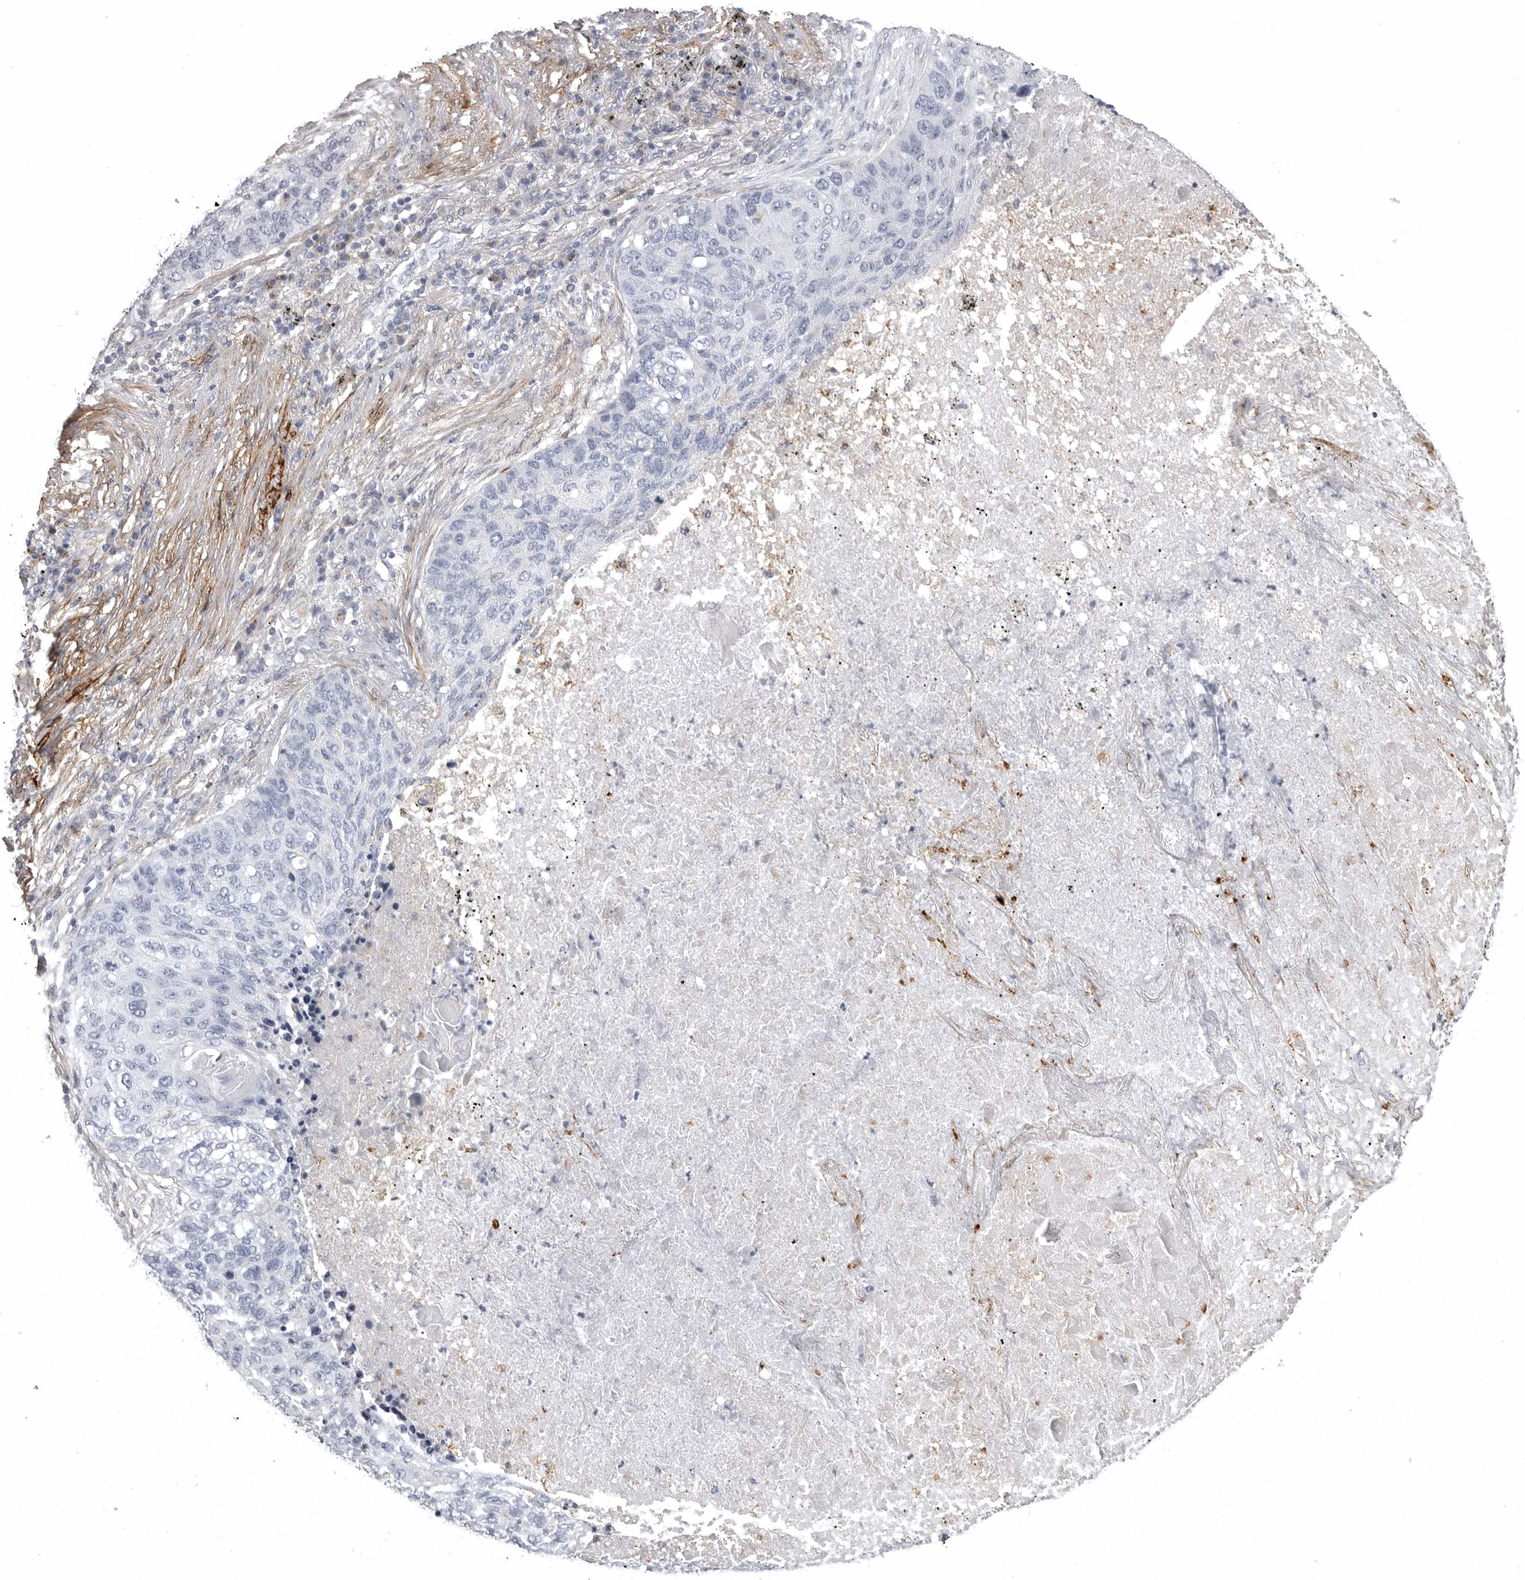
{"staining": {"intensity": "negative", "quantity": "none", "location": "none"}, "tissue": "lung cancer", "cell_type": "Tumor cells", "image_type": "cancer", "snomed": [{"axis": "morphology", "description": "Squamous cell carcinoma, NOS"}, {"axis": "topography", "description": "Lung"}], "caption": "Immunohistochemistry (IHC) of squamous cell carcinoma (lung) displays no expression in tumor cells. The staining is performed using DAB brown chromogen with nuclei counter-stained in using hematoxylin.", "gene": "AOC3", "patient": {"sex": "female", "age": 63}}